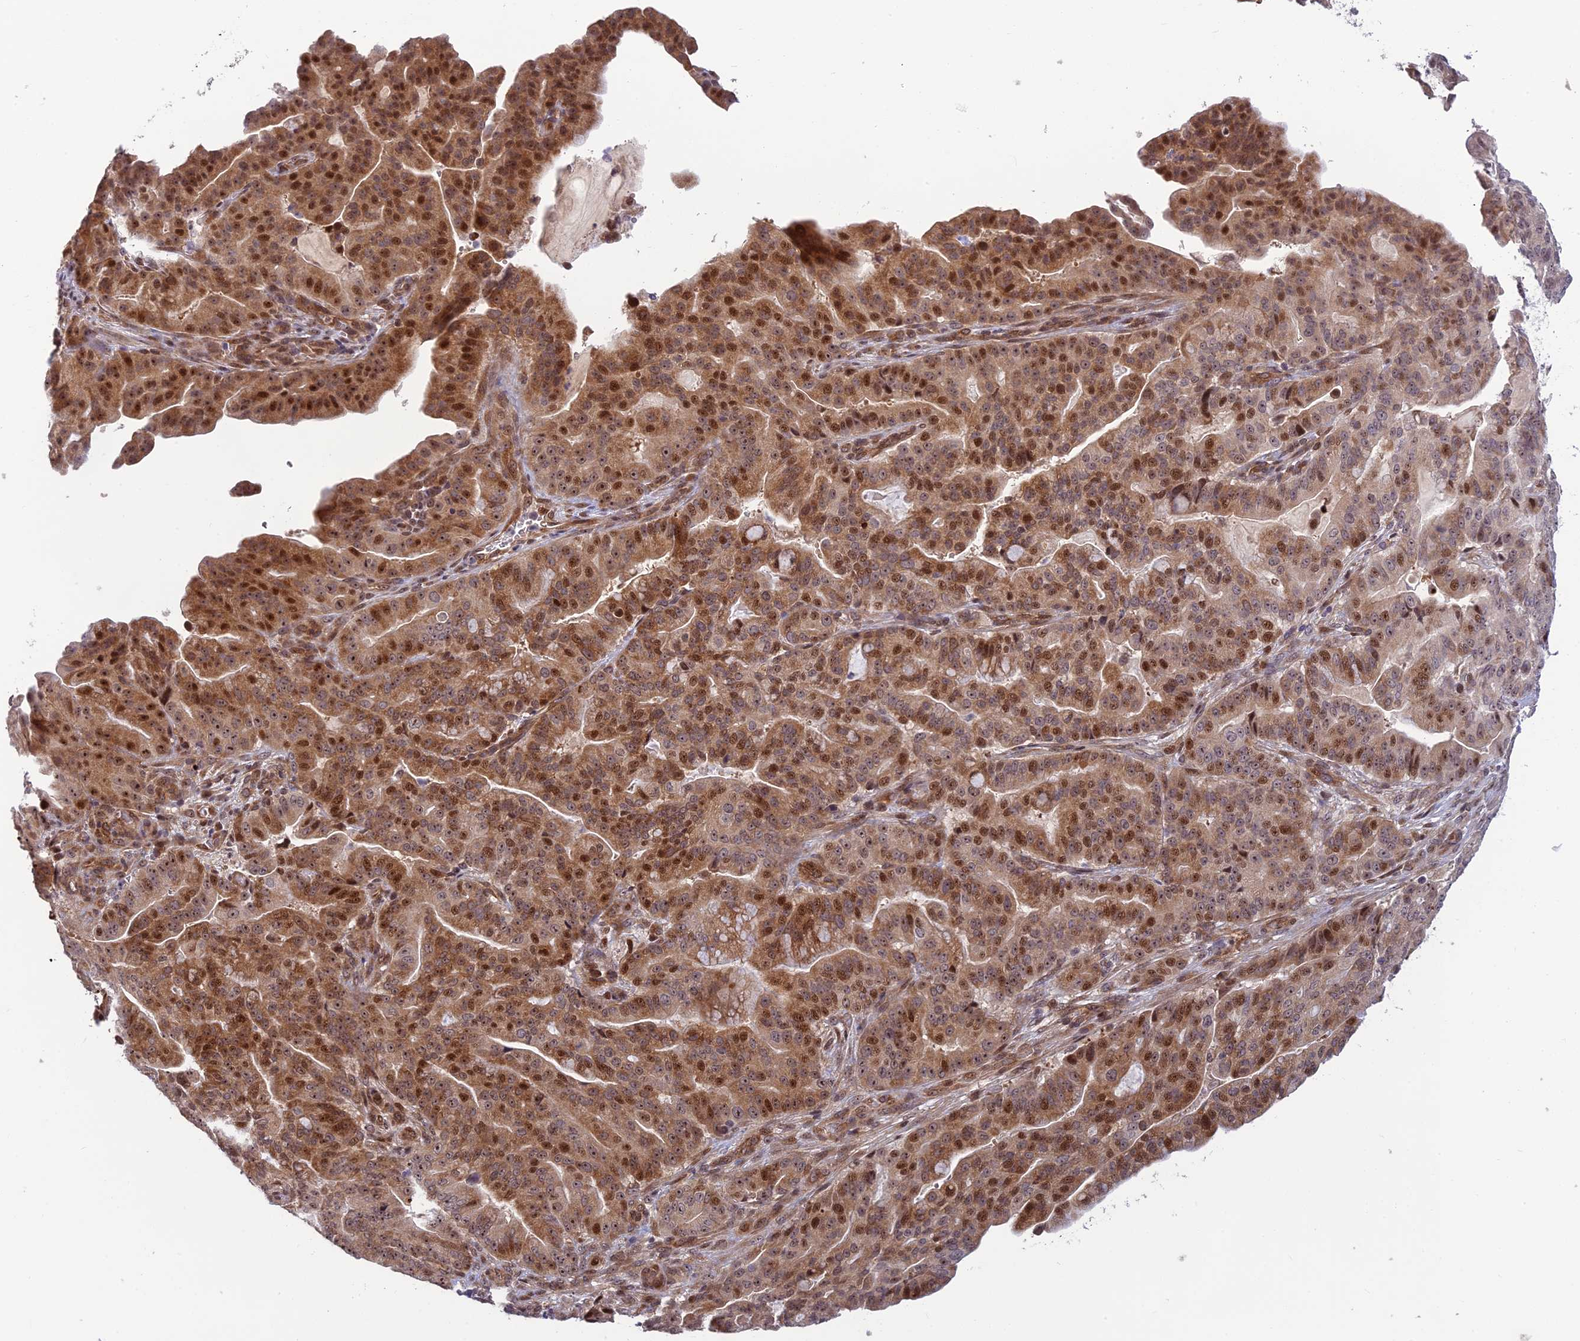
{"staining": {"intensity": "moderate", "quantity": ">75%", "location": "cytoplasmic/membranous,nuclear"}, "tissue": "pancreatic cancer", "cell_type": "Tumor cells", "image_type": "cancer", "snomed": [{"axis": "morphology", "description": "Adenocarcinoma, NOS"}, {"axis": "topography", "description": "Pancreas"}], "caption": "There is medium levels of moderate cytoplasmic/membranous and nuclear positivity in tumor cells of adenocarcinoma (pancreatic), as demonstrated by immunohistochemical staining (brown color).", "gene": "UFSP2", "patient": {"sex": "male", "age": 63}}